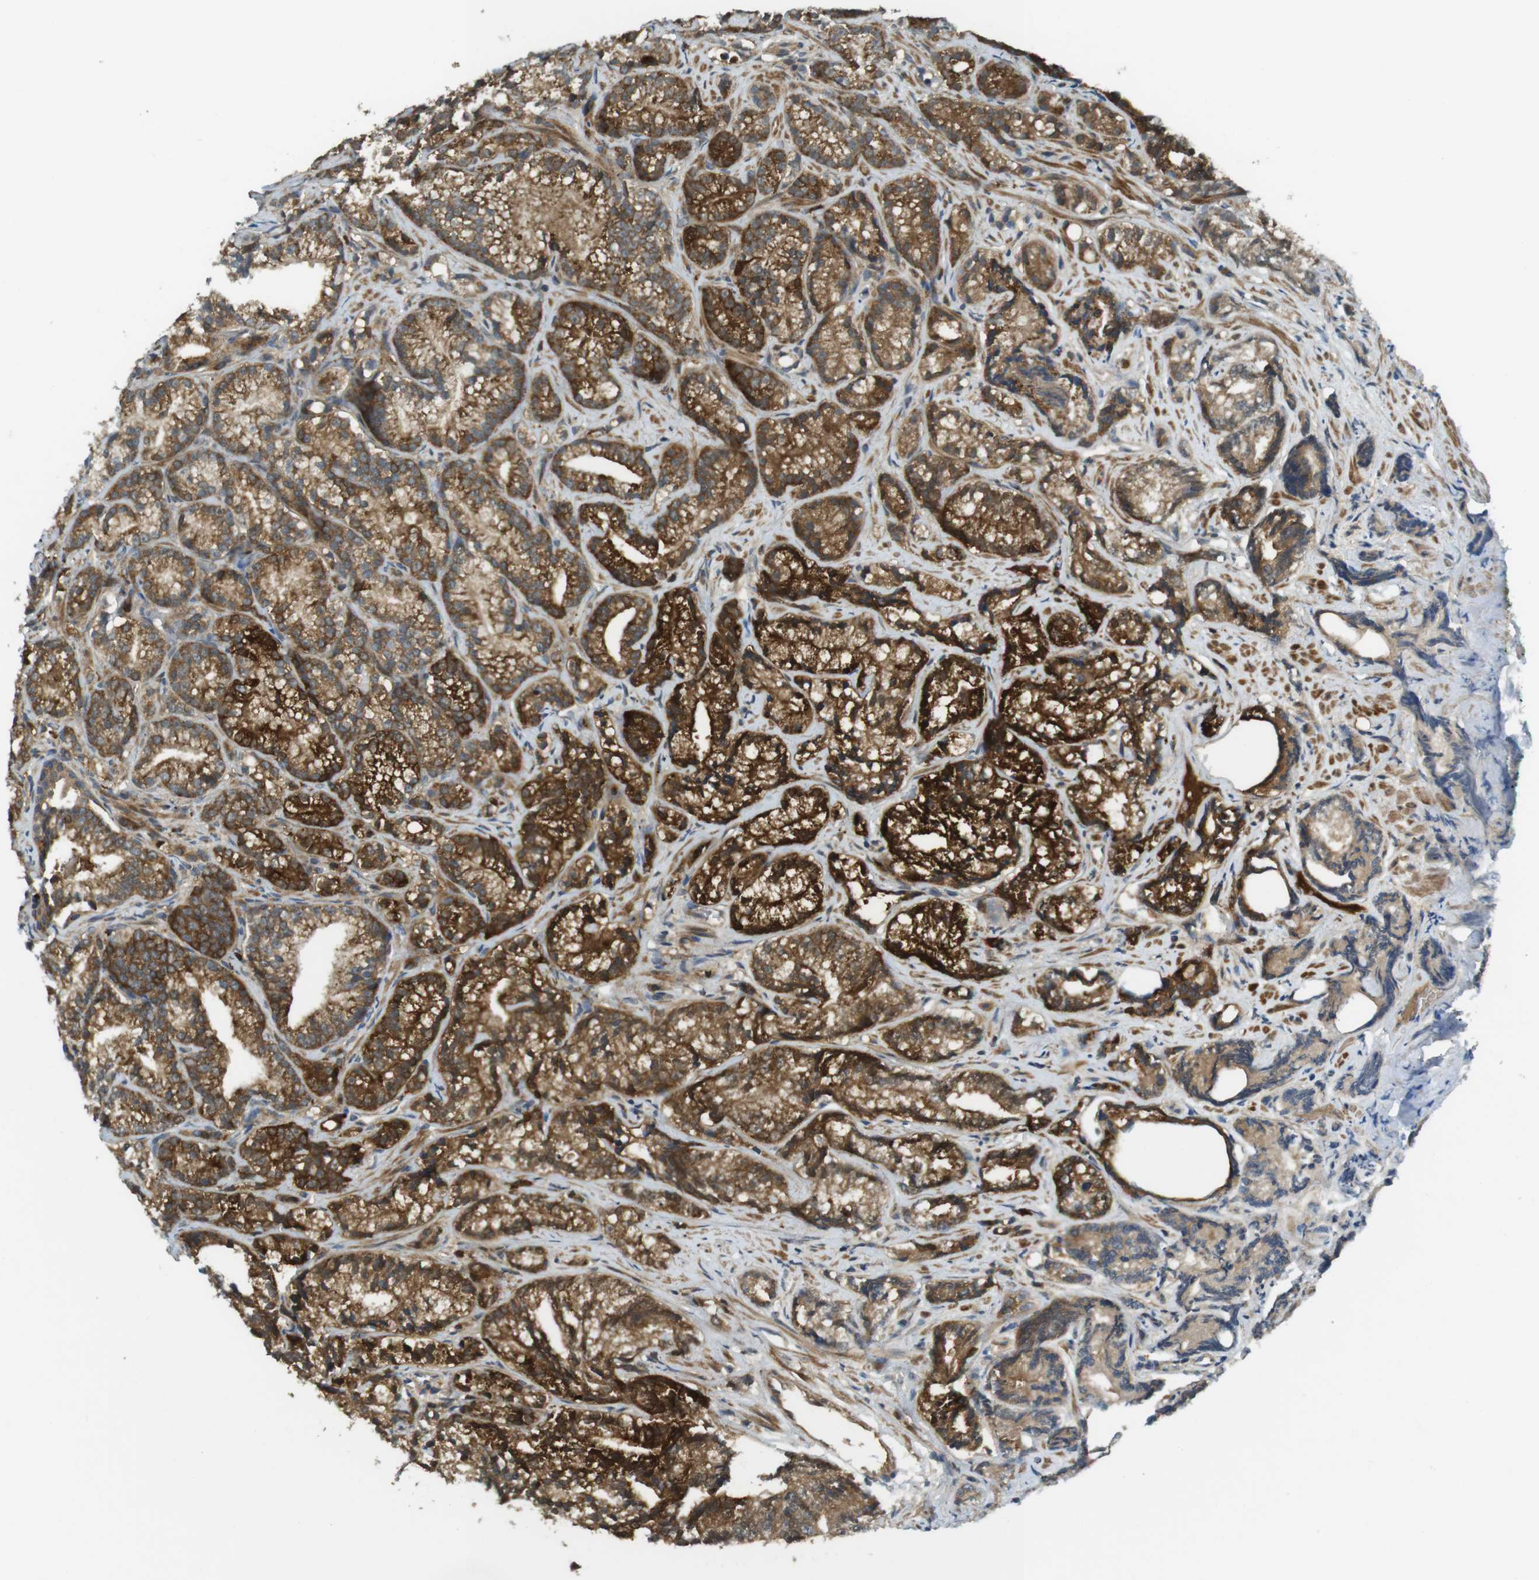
{"staining": {"intensity": "strong", "quantity": ">75%", "location": "cytoplasmic/membranous"}, "tissue": "prostate cancer", "cell_type": "Tumor cells", "image_type": "cancer", "snomed": [{"axis": "morphology", "description": "Adenocarcinoma, Low grade"}, {"axis": "topography", "description": "Prostate"}], "caption": "Human prostate cancer (adenocarcinoma (low-grade)) stained for a protein (brown) demonstrates strong cytoplasmic/membranous positive expression in about >75% of tumor cells.", "gene": "IFFO2", "patient": {"sex": "male", "age": 89}}